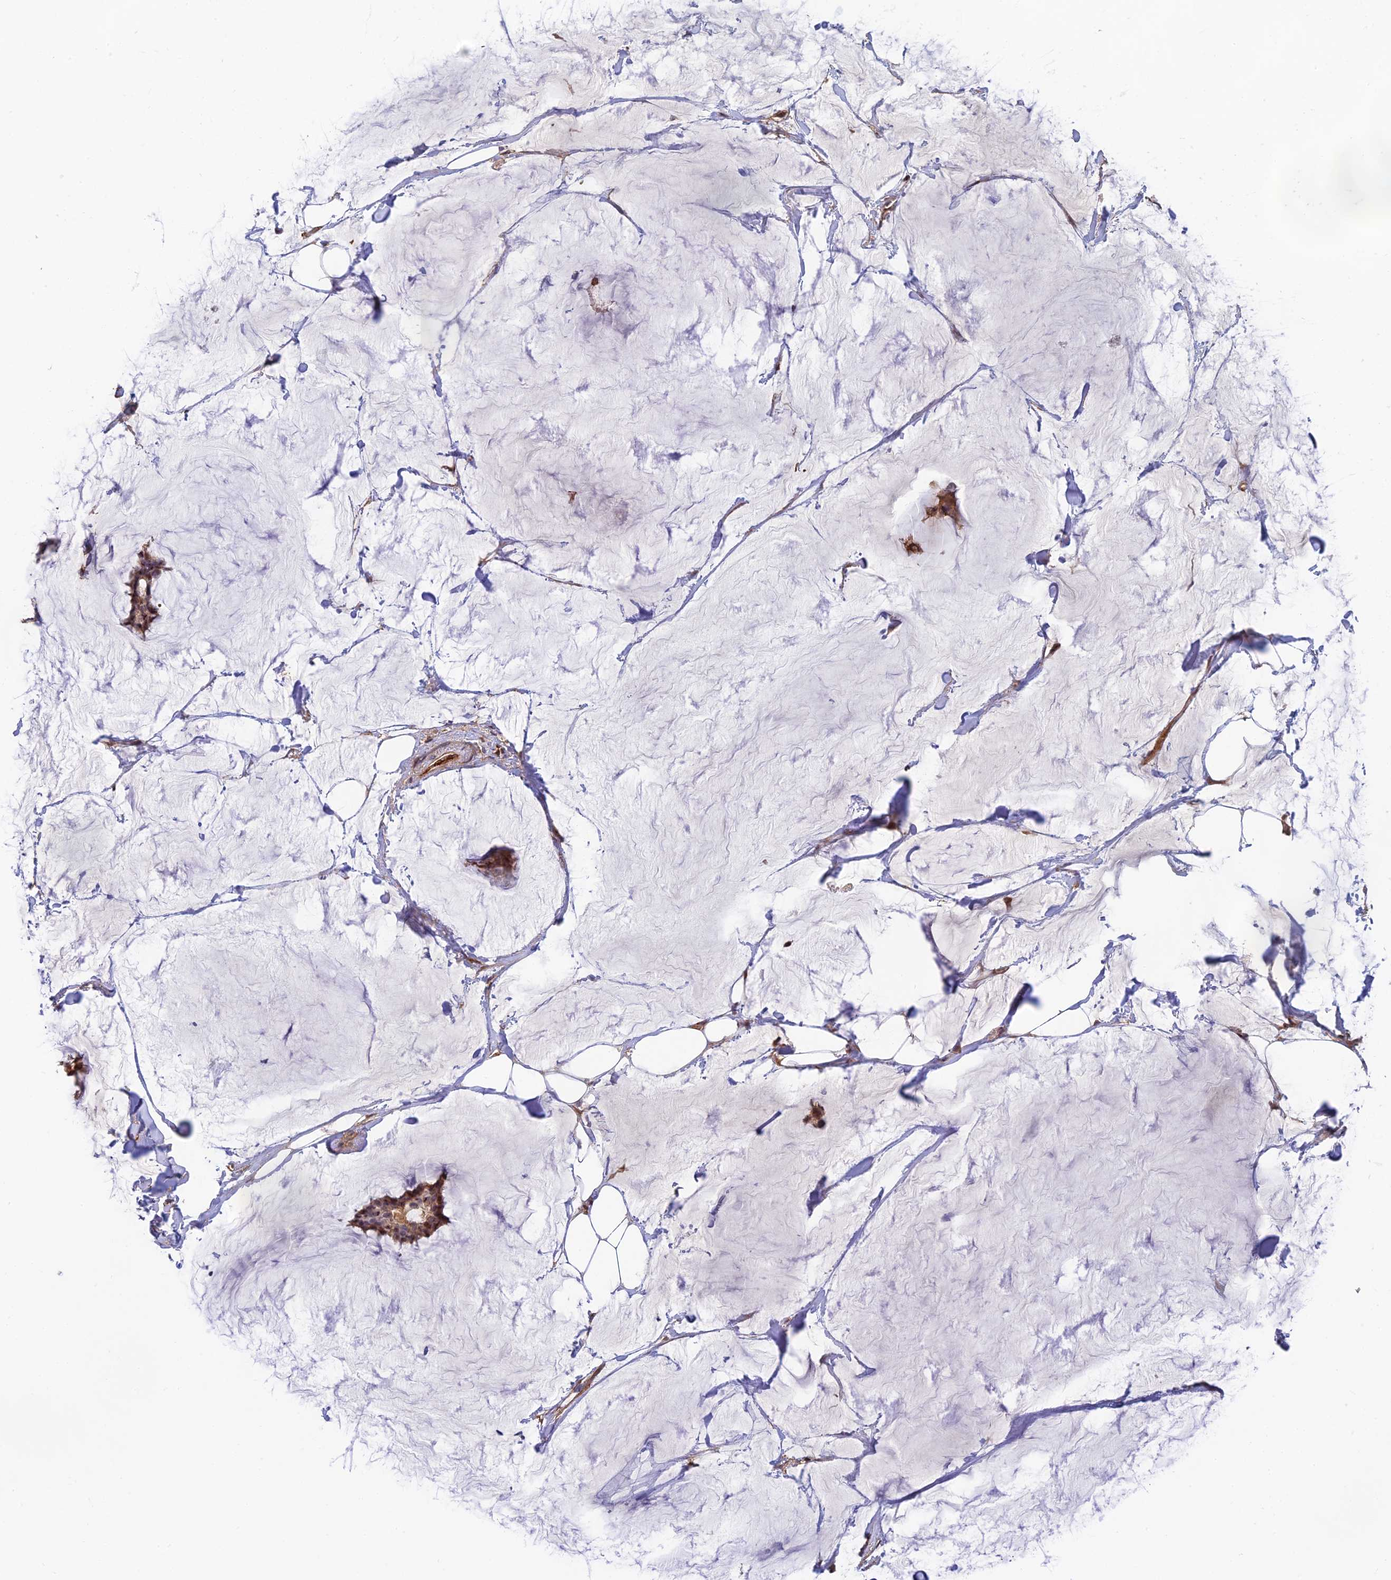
{"staining": {"intensity": "moderate", "quantity": ">75%", "location": "cytoplasmic/membranous"}, "tissue": "breast cancer", "cell_type": "Tumor cells", "image_type": "cancer", "snomed": [{"axis": "morphology", "description": "Duct carcinoma"}, {"axis": "topography", "description": "Breast"}], "caption": "Brown immunohistochemical staining in human breast invasive ductal carcinoma exhibits moderate cytoplasmic/membranous staining in about >75% of tumor cells.", "gene": "OSBPL1A", "patient": {"sex": "female", "age": 93}}